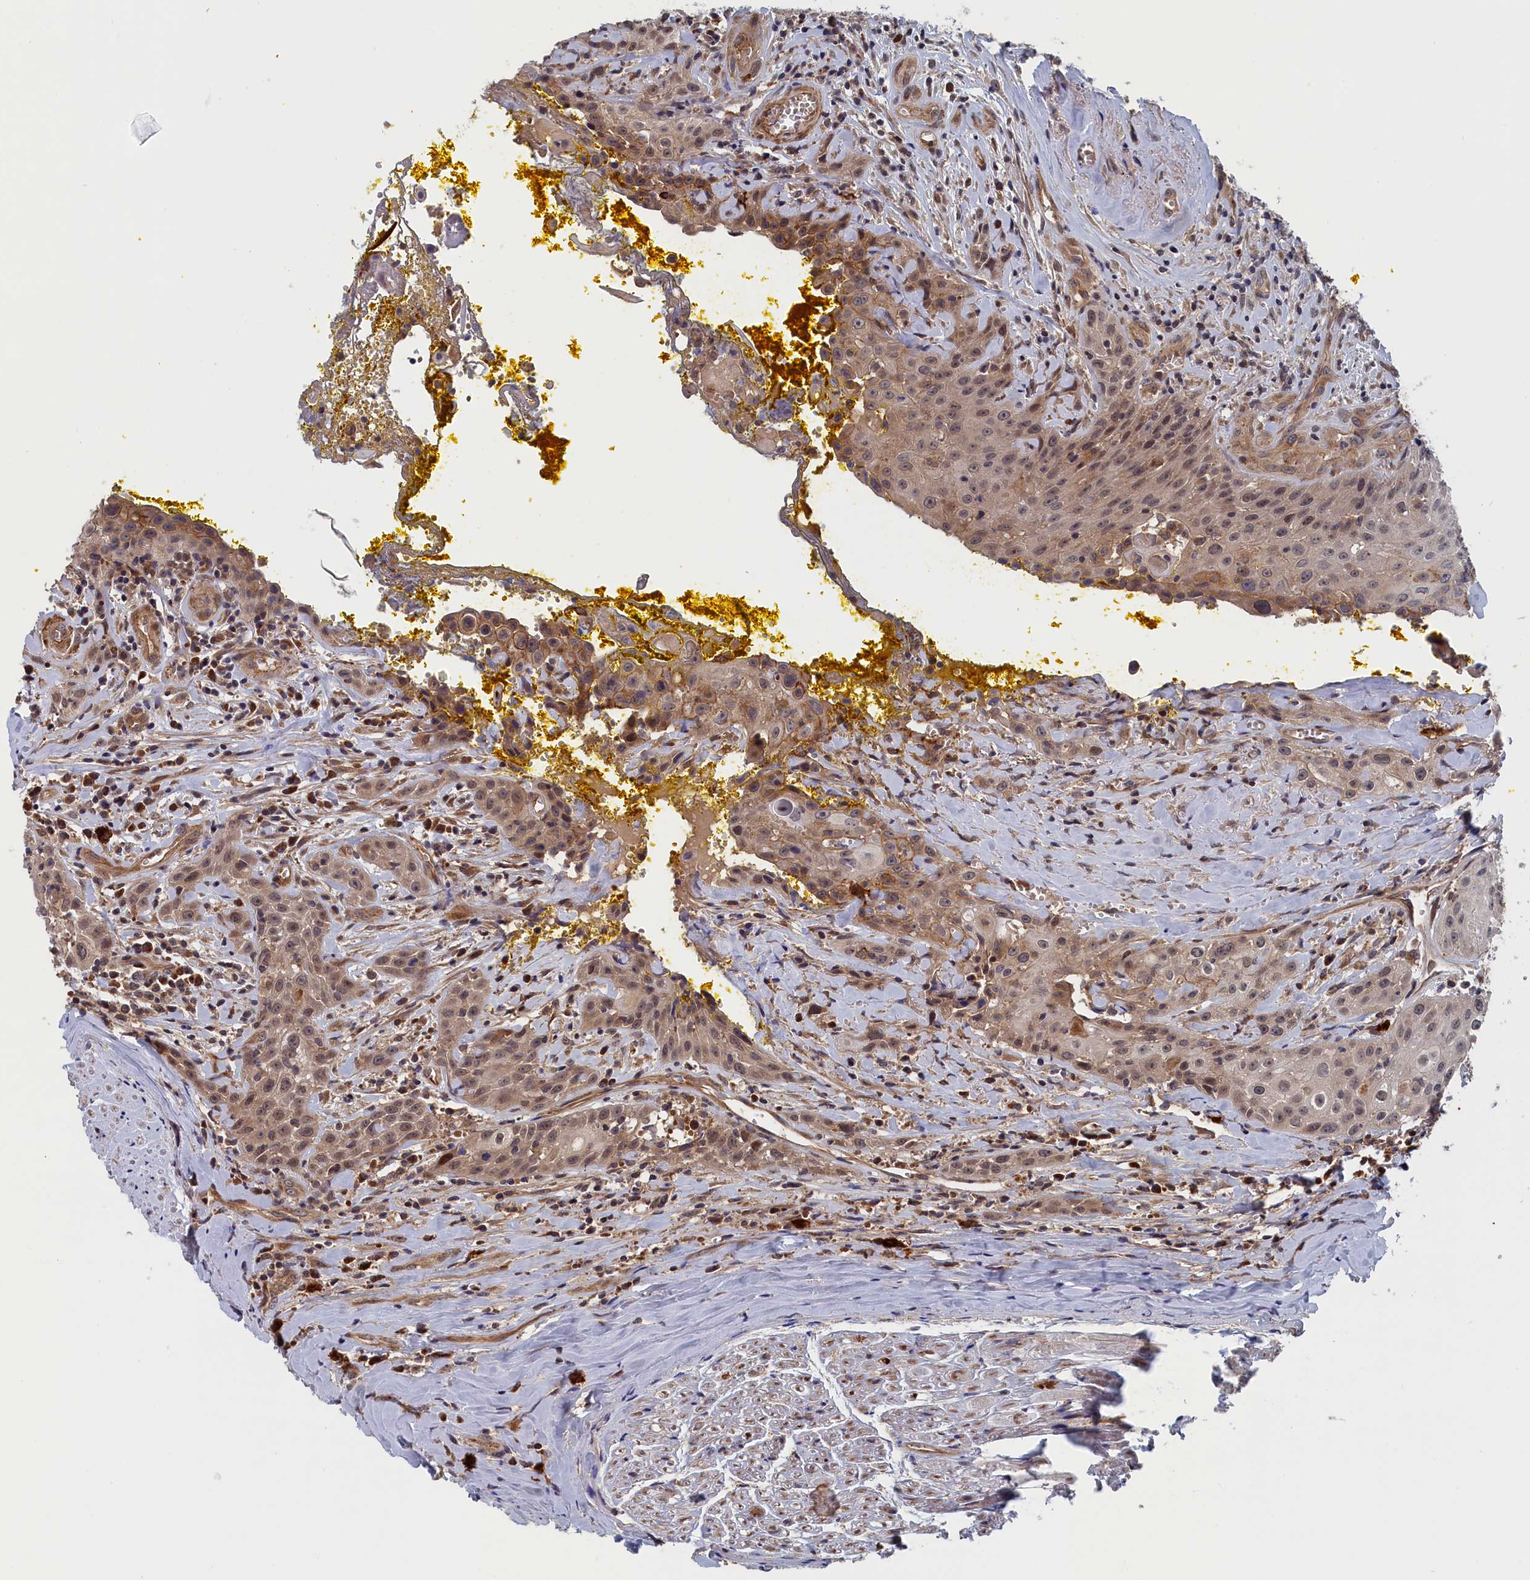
{"staining": {"intensity": "moderate", "quantity": "<25%", "location": "cytoplasmic/membranous"}, "tissue": "head and neck cancer", "cell_type": "Tumor cells", "image_type": "cancer", "snomed": [{"axis": "morphology", "description": "Squamous cell carcinoma, NOS"}, {"axis": "topography", "description": "Oral tissue"}, {"axis": "topography", "description": "Head-Neck"}], "caption": "Moderate cytoplasmic/membranous staining is present in about <25% of tumor cells in head and neck cancer. Nuclei are stained in blue.", "gene": "TRAPPC2L", "patient": {"sex": "female", "age": 82}}